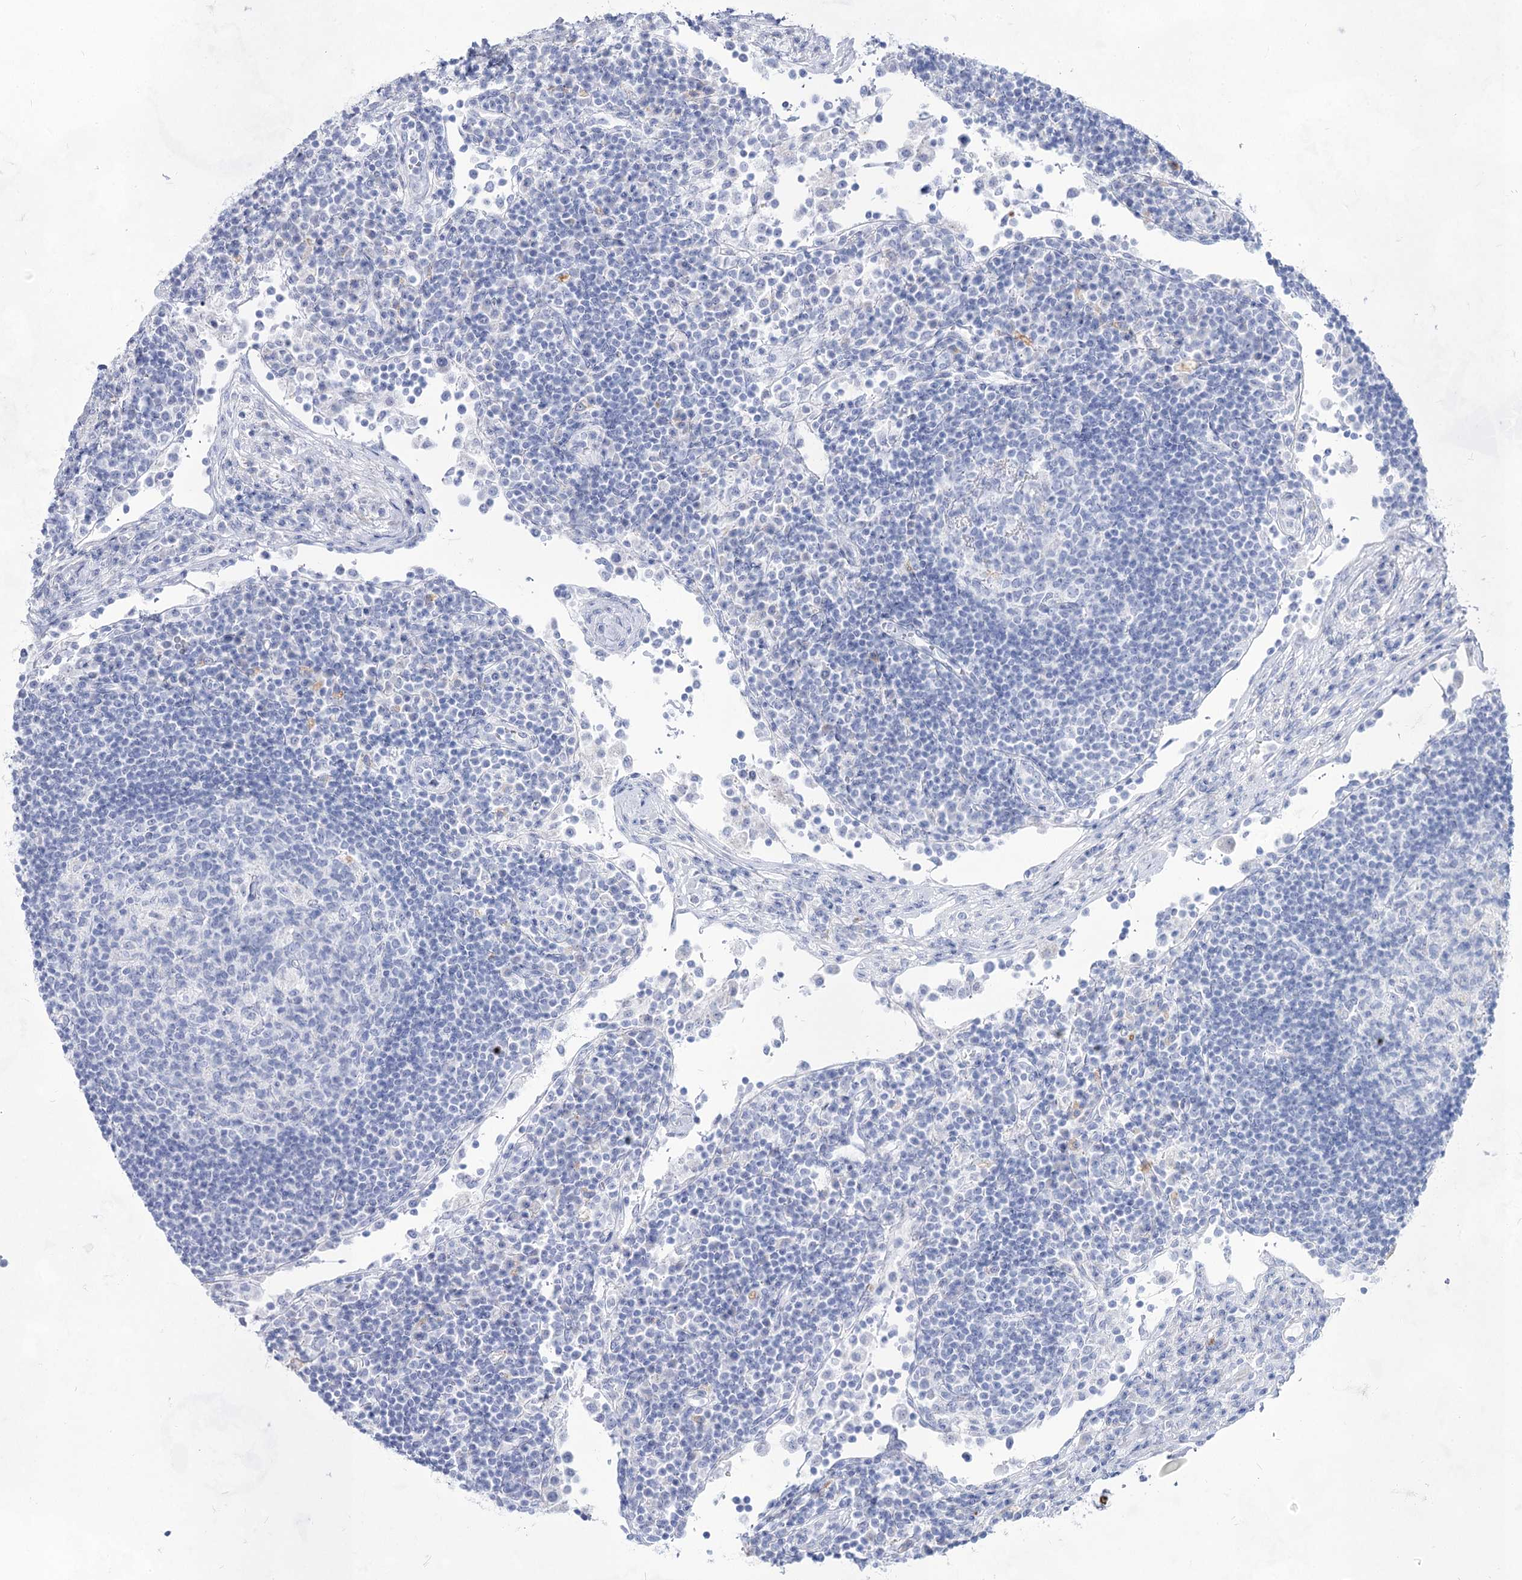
{"staining": {"intensity": "negative", "quantity": "none", "location": "none"}, "tissue": "lymph node", "cell_type": "Germinal center cells", "image_type": "normal", "snomed": [{"axis": "morphology", "description": "Normal tissue, NOS"}, {"axis": "topography", "description": "Lymph node"}], "caption": "Immunohistochemistry (IHC) of benign lymph node exhibits no expression in germinal center cells.", "gene": "ACRV1", "patient": {"sex": "female", "age": 53}}